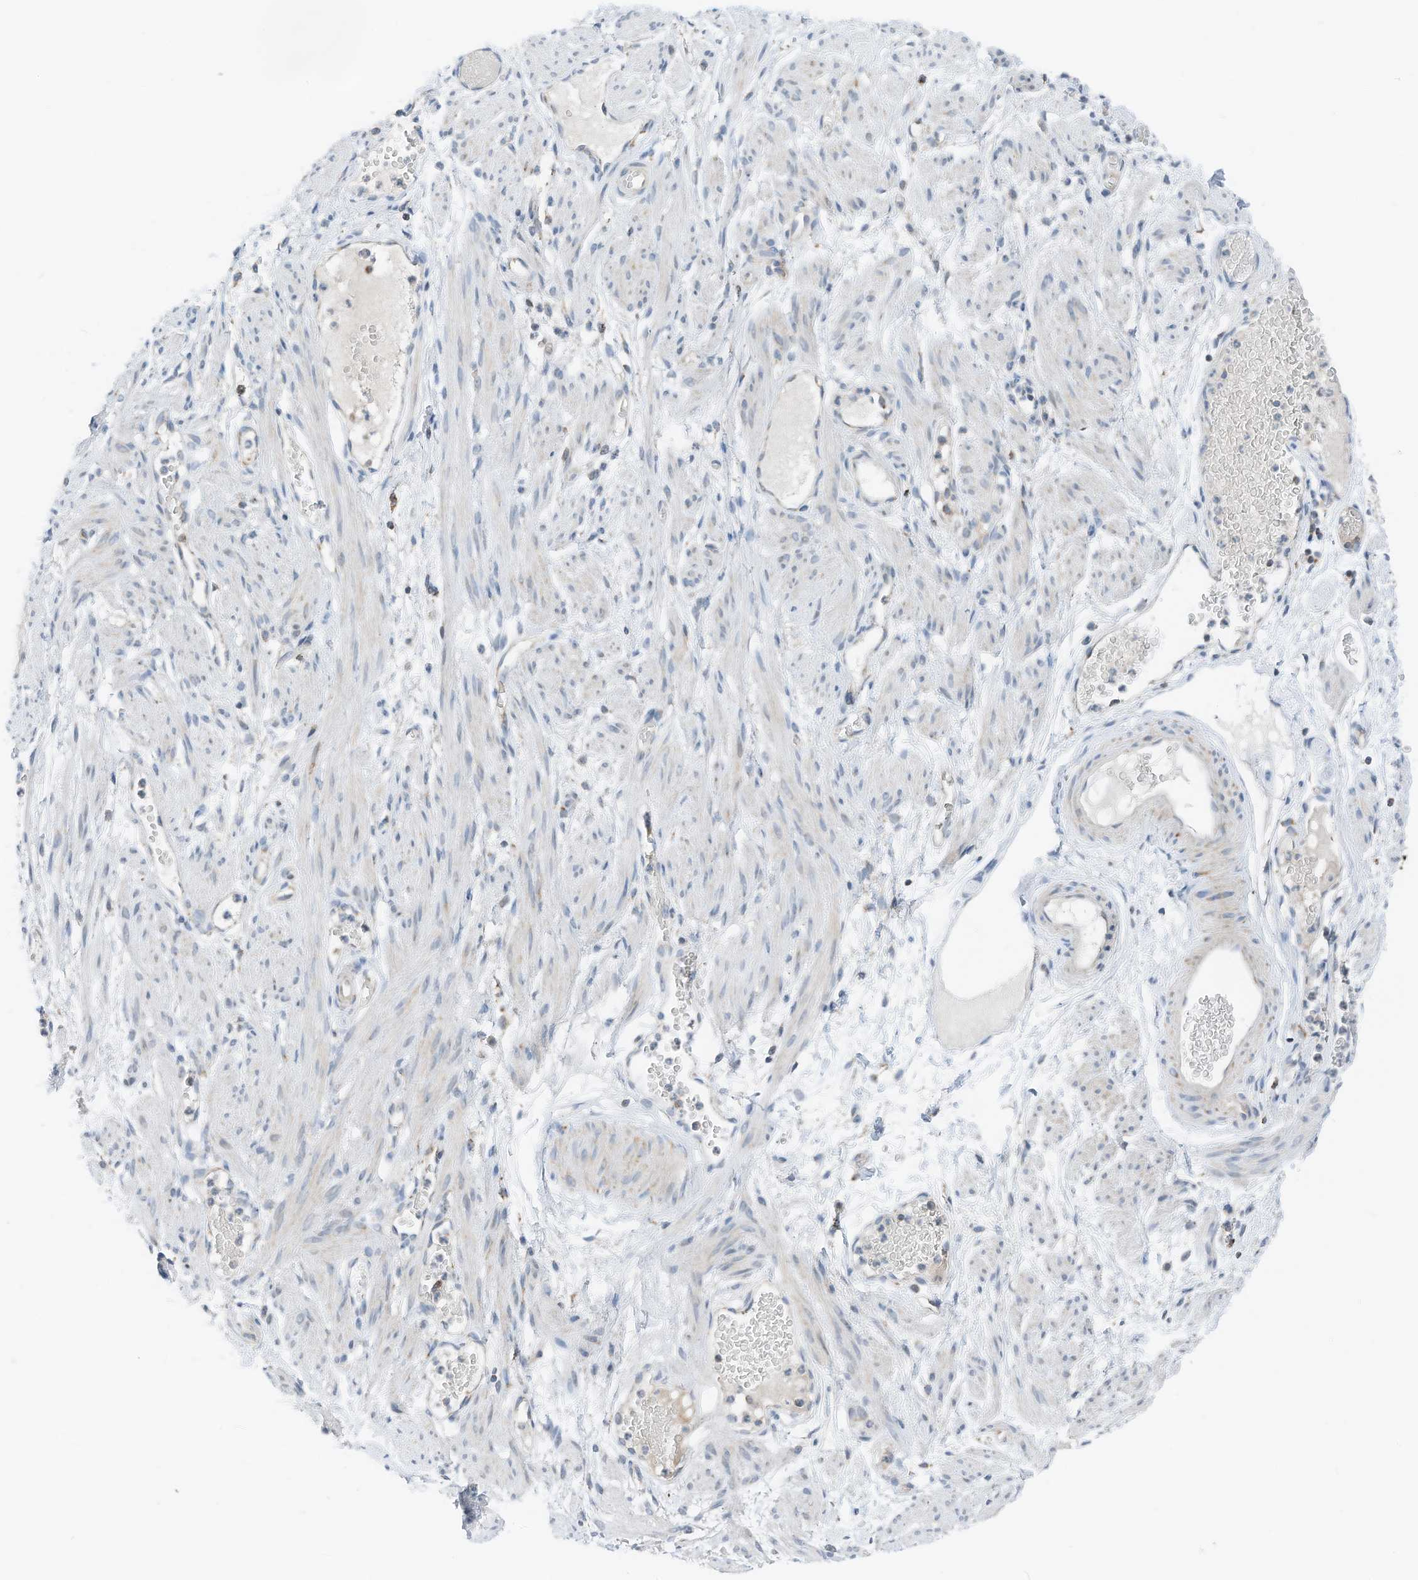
{"staining": {"intensity": "weak", "quantity": "<25%", "location": "cytoplasmic/membranous"}, "tissue": "soft tissue", "cell_type": "Chondrocytes", "image_type": "normal", "snomed": [{"axis": "morphology", "description": "Normal tissue, NOS"}, {"axis": "topography", "description": "Smooth muscle"}, {"axis": "topography", "description": "Peripheral nerve tissue"}], "caption": "High power microscopy photomicrograph of an immunohistochemistry histopathology image of unremarkable soft tissue, revealing no significant expression in chondrocytes. (Stains: DAB (3,3'-diaminobenzidine) immunohistochemistry (IHC) with hematoxylin counter stain, Microscopy: brightfield microscopy at high magnification).", "gene": "RMND1", "patient": {"sex": "female", "age": 39}}